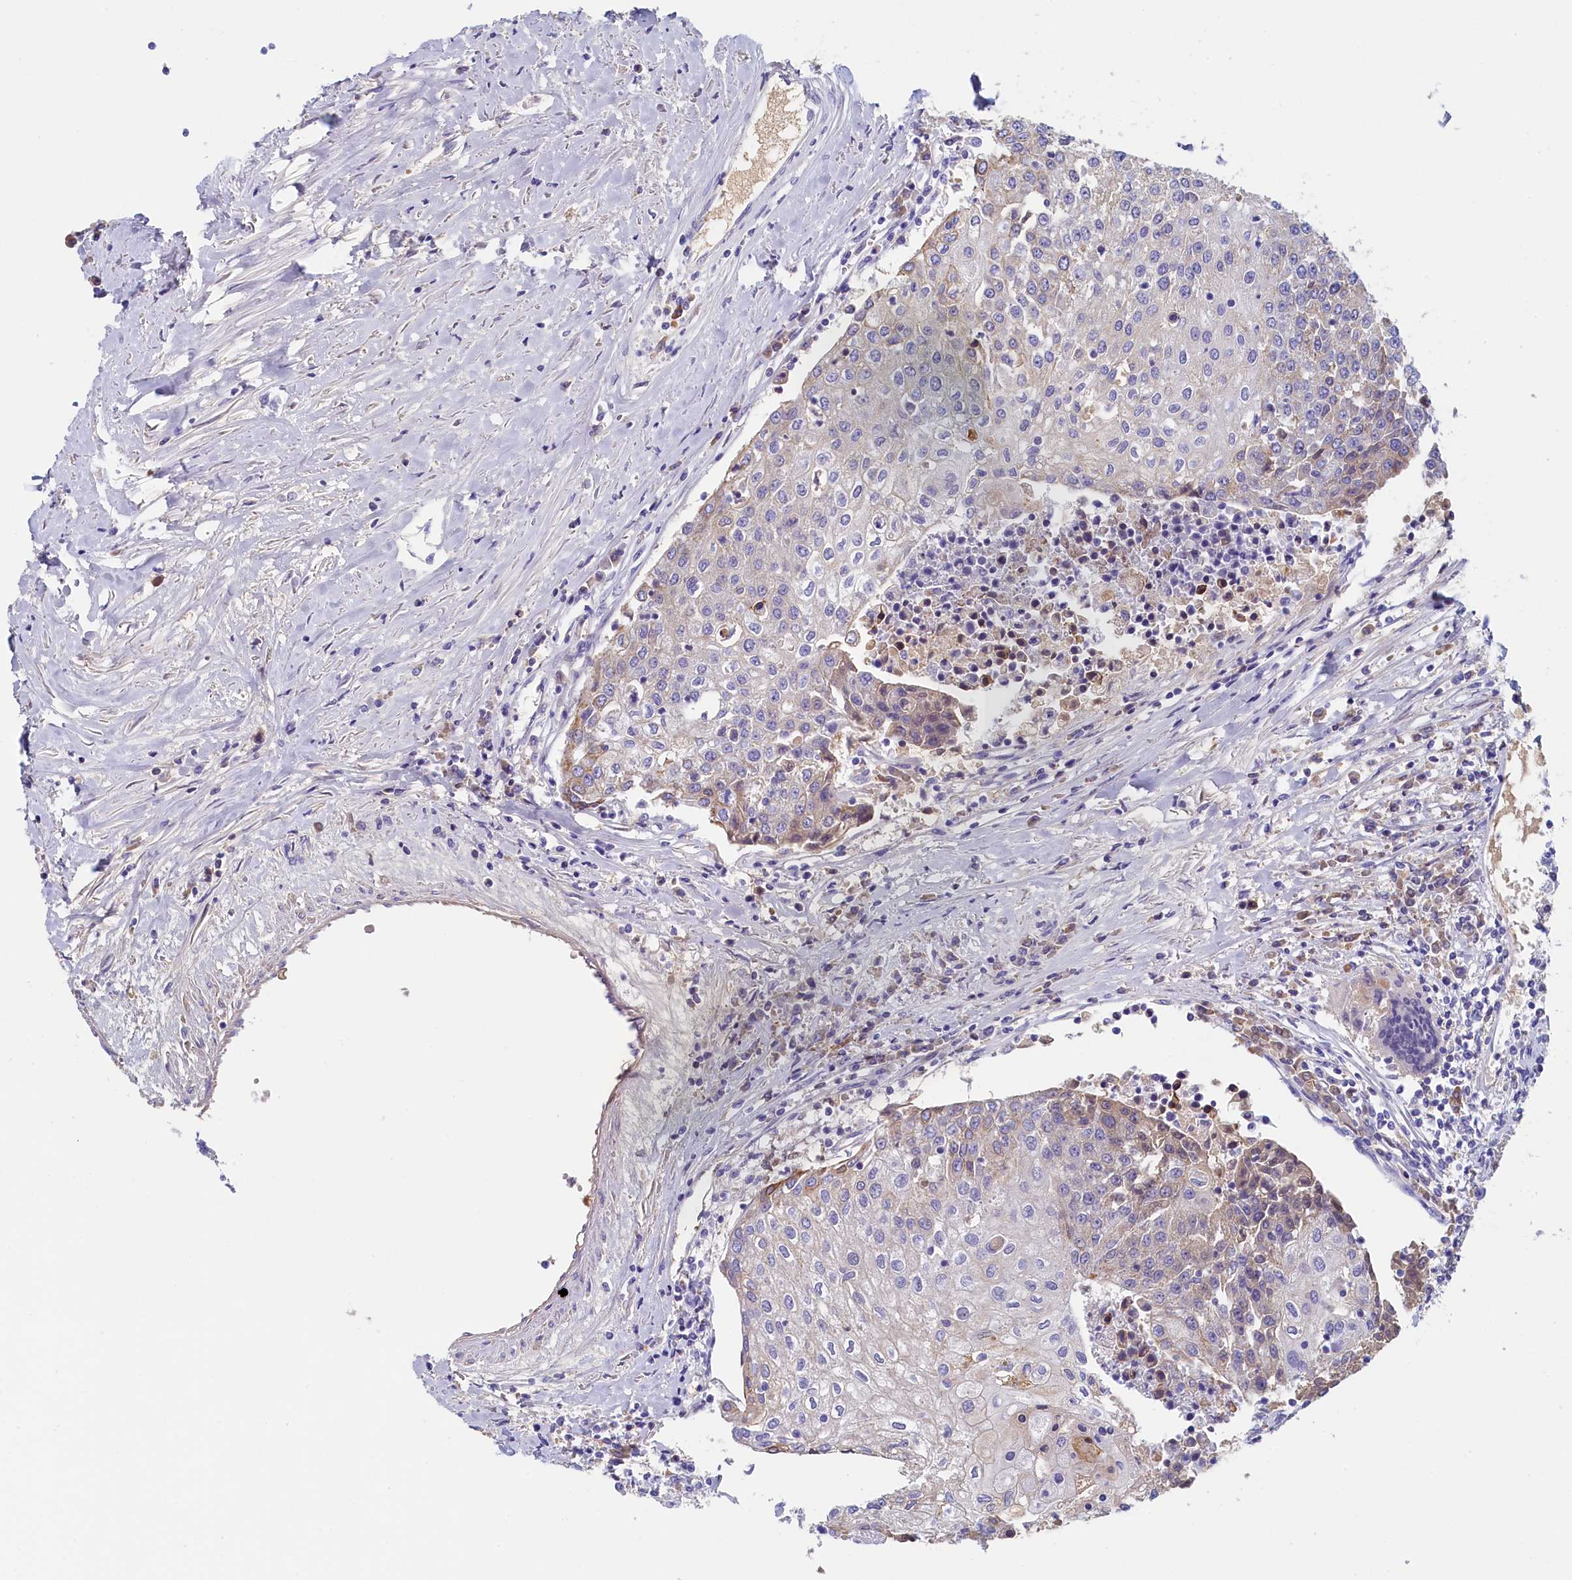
{"staining": {"intensity": "weak", "quantity": "<25%", "location": "cytoplasmic/membranous"}, "tissue": "urothelial cancer", "cell_type": "Tumor cells", "image_type": "cancer", "snomed": [{"axis": "morphology", "description": "Urothelial carcinoma, High grade"}, {"axis": "topography", "description": "Urinary bladder"}], "caption": "Tumor cells are negative for protein expression in human high-grade urothelial carcinoma.", "gene": "GUCA1C", "patient": {"sex": "female", "age": 85}}